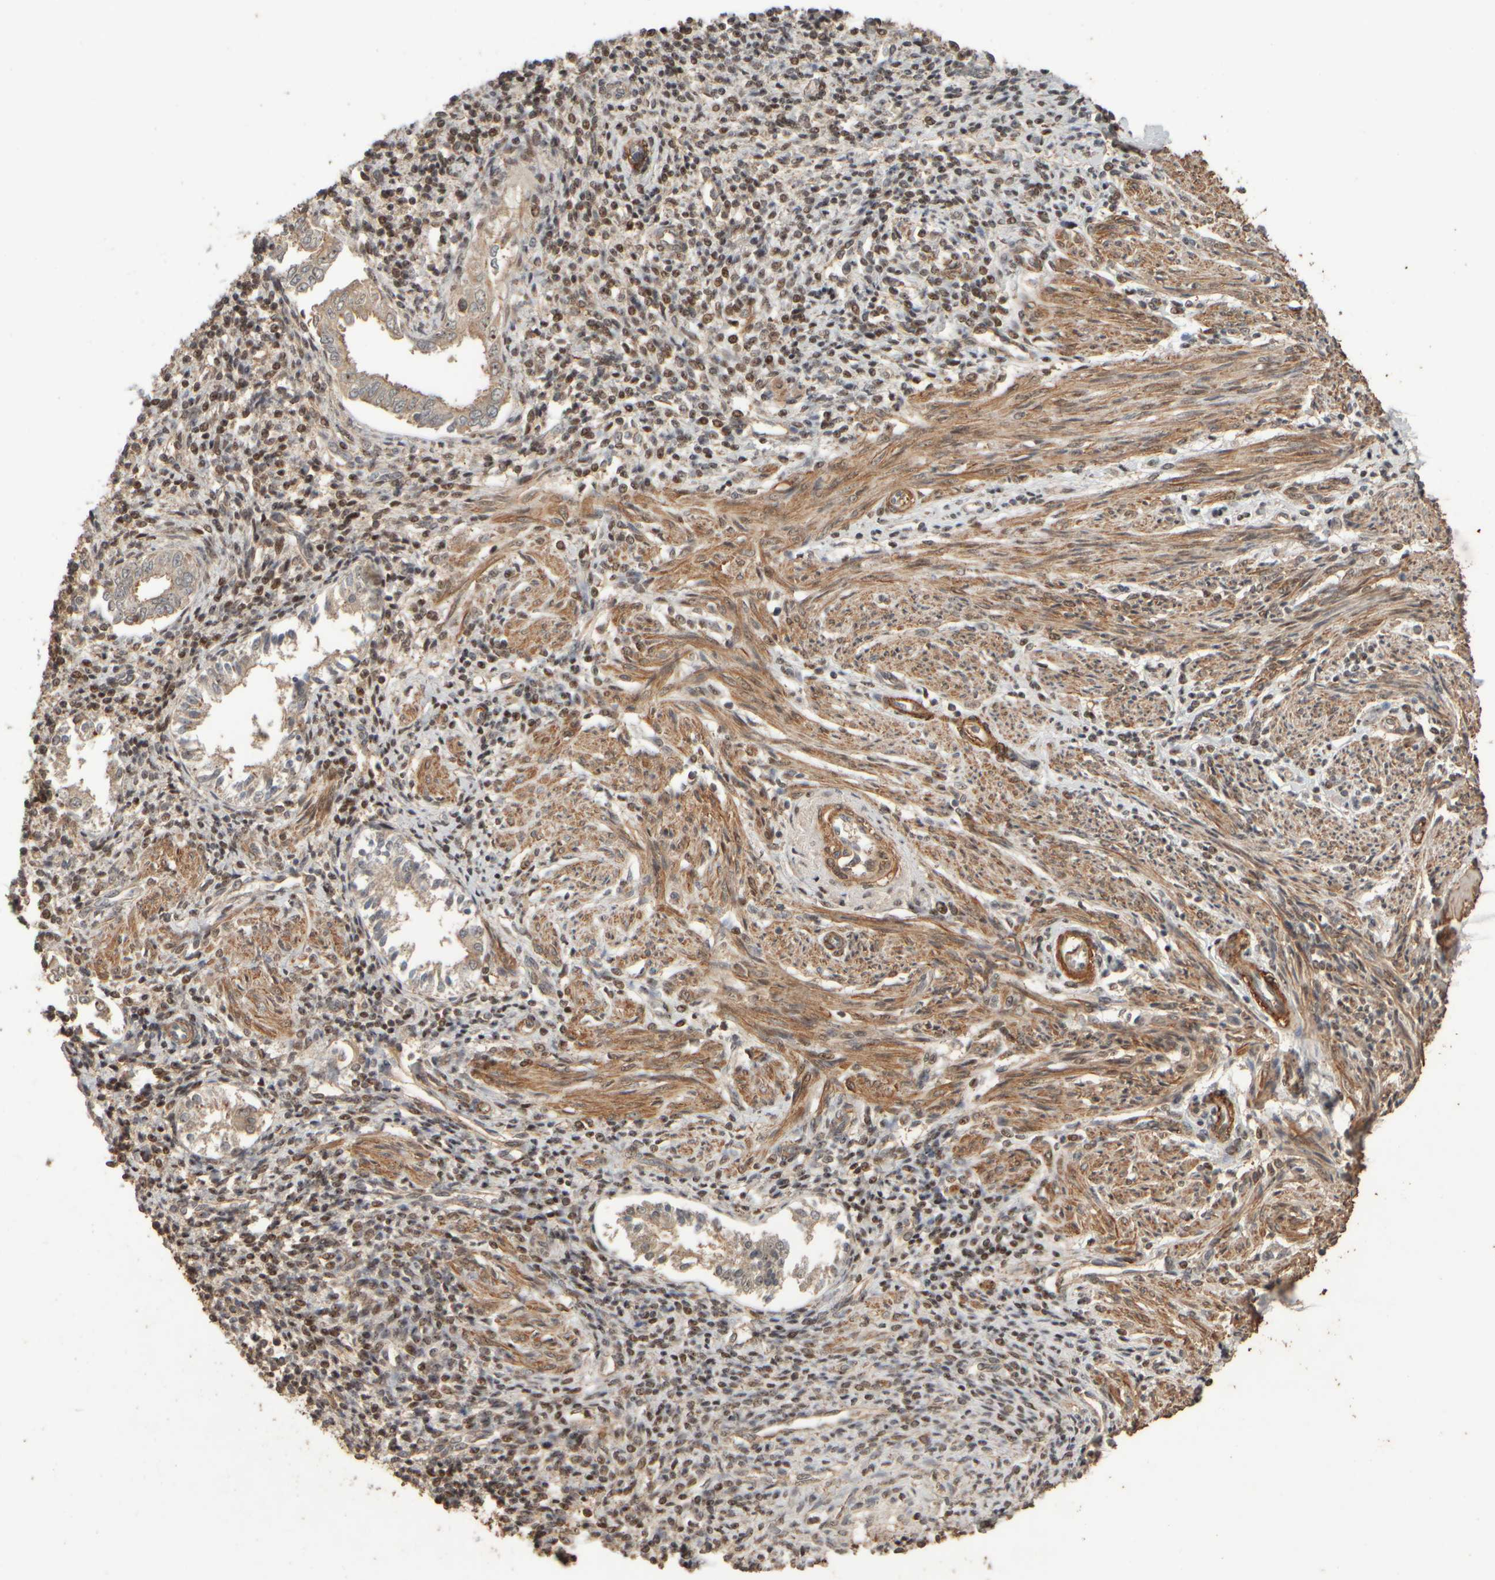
{"staining": {"intensity": "moderate", "quantity": "25%-75%", "location": "cytoplasmic/membranous,nuclear"}, "tissue": "endometrium", "cell_type": "Cells in endometrial stroma", "image_type": "normal", "snomed": [{"axis": "morphology", "description": "Normal tissue, NOS"}, {"axis": "topography", "description": "Endometrium"}], "caption": "Approximately 25%-75% of cells in endometrial stroma in normal human endometrium exhibit moderate cytoplasmic/membranous,nuclear protein positivity as visualized by brown immunohistochemical staining.", "gene": "SPHK1", "patient": {"sex": "female", "age": 66}}